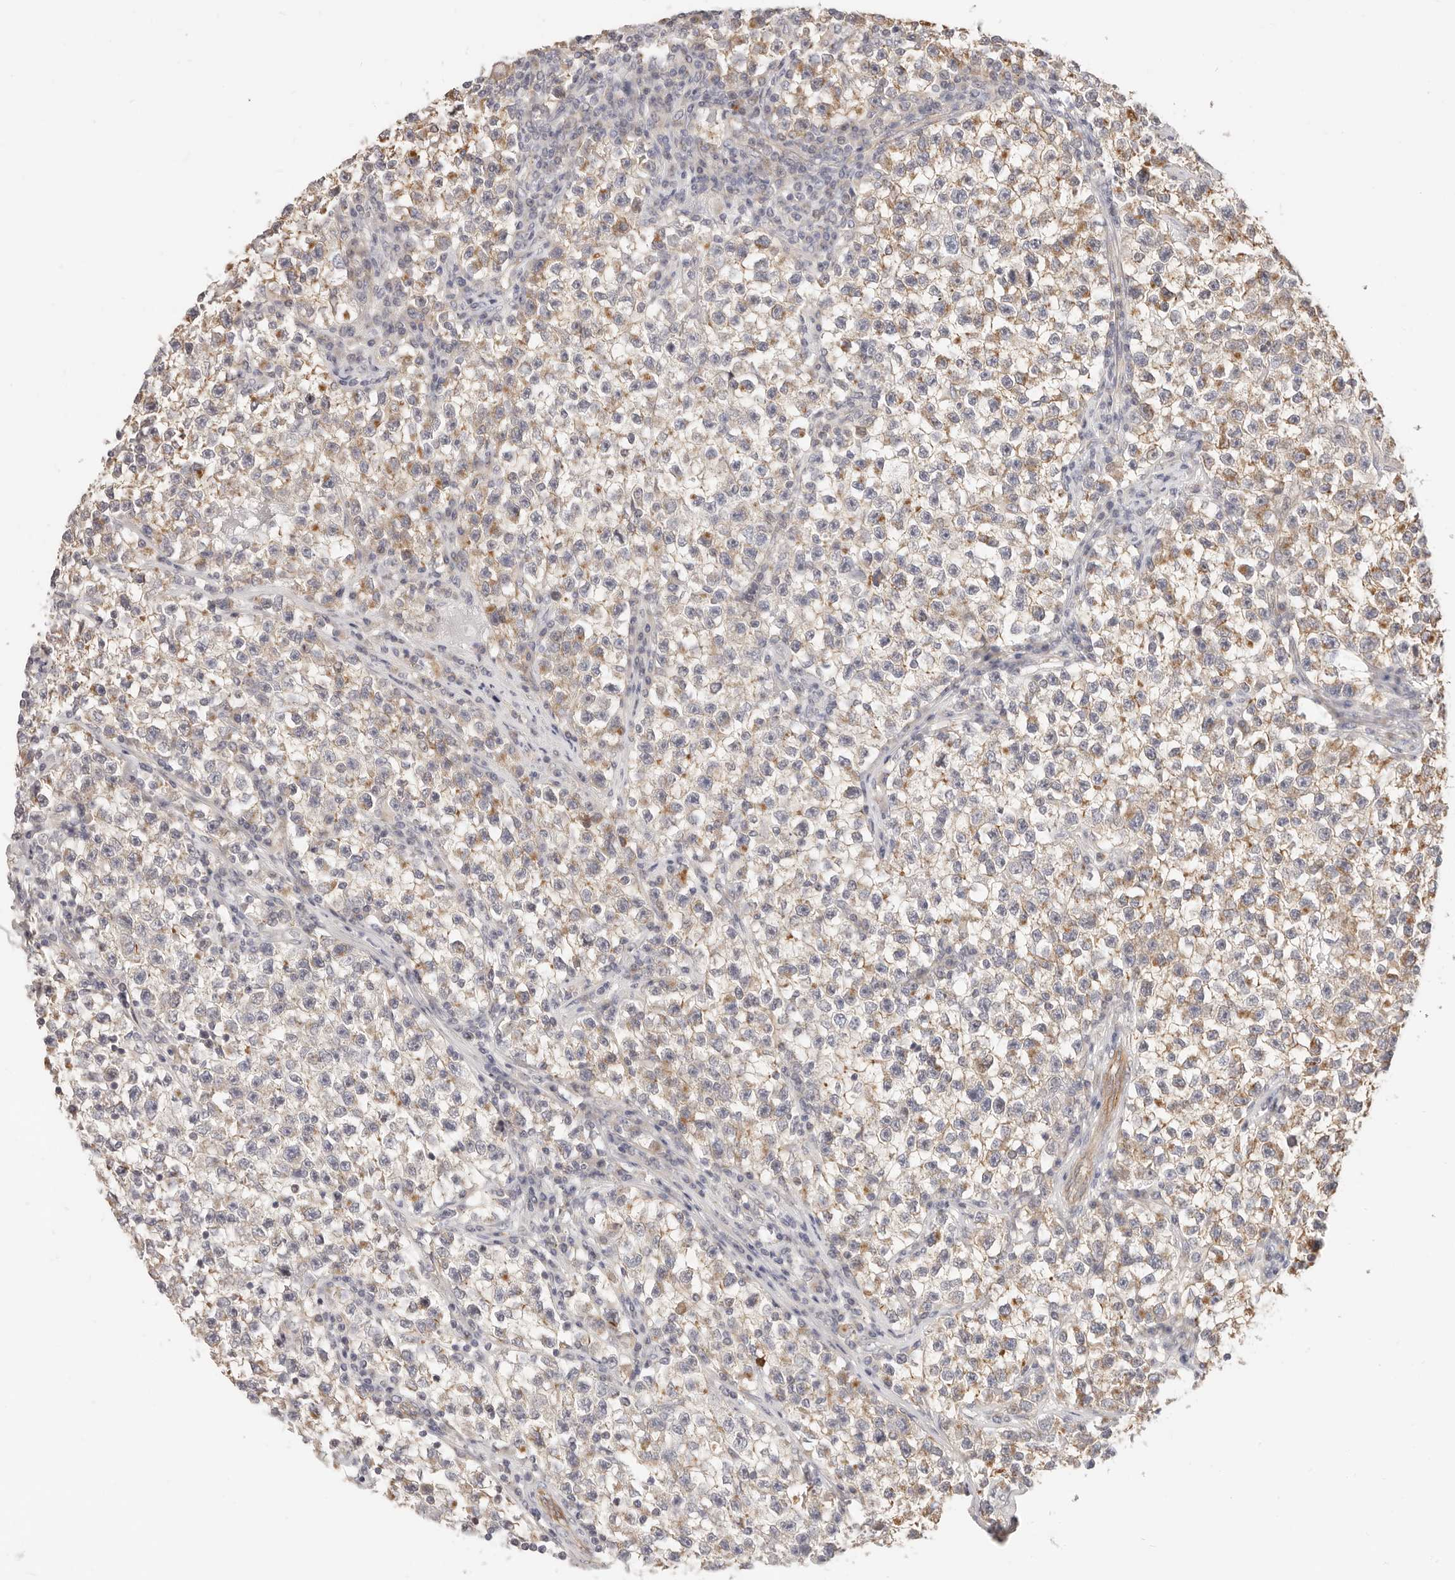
{"staining": {"intensity": "moderate", "quantity": "25%-75%", "location": "cytoplasmic/membranous"}, "tissue": "testis cancer", "cell_type": "Tumor cells", "image_type": "cancer", "snomed": [{"axis": "morphology", "description": "Seminoma, NOS"}, {"axis": "topography", "description": "Testis"}], "caption": "Immunohistochemistry (IHC) (DAB) staining of human testis cancer displays moderate cytoplasmic/membranous protein staining in about 25%-75% of tumor cells. The staining was performed using DAB (3,3'-diaminobenzidine) to visualize the protein expression in brown, while the nuclei were stained in blue with hematoxylin (Magnification: 20x).", "gene": "DTNBP1", "patient": {"sex": "male", "age": 22}}